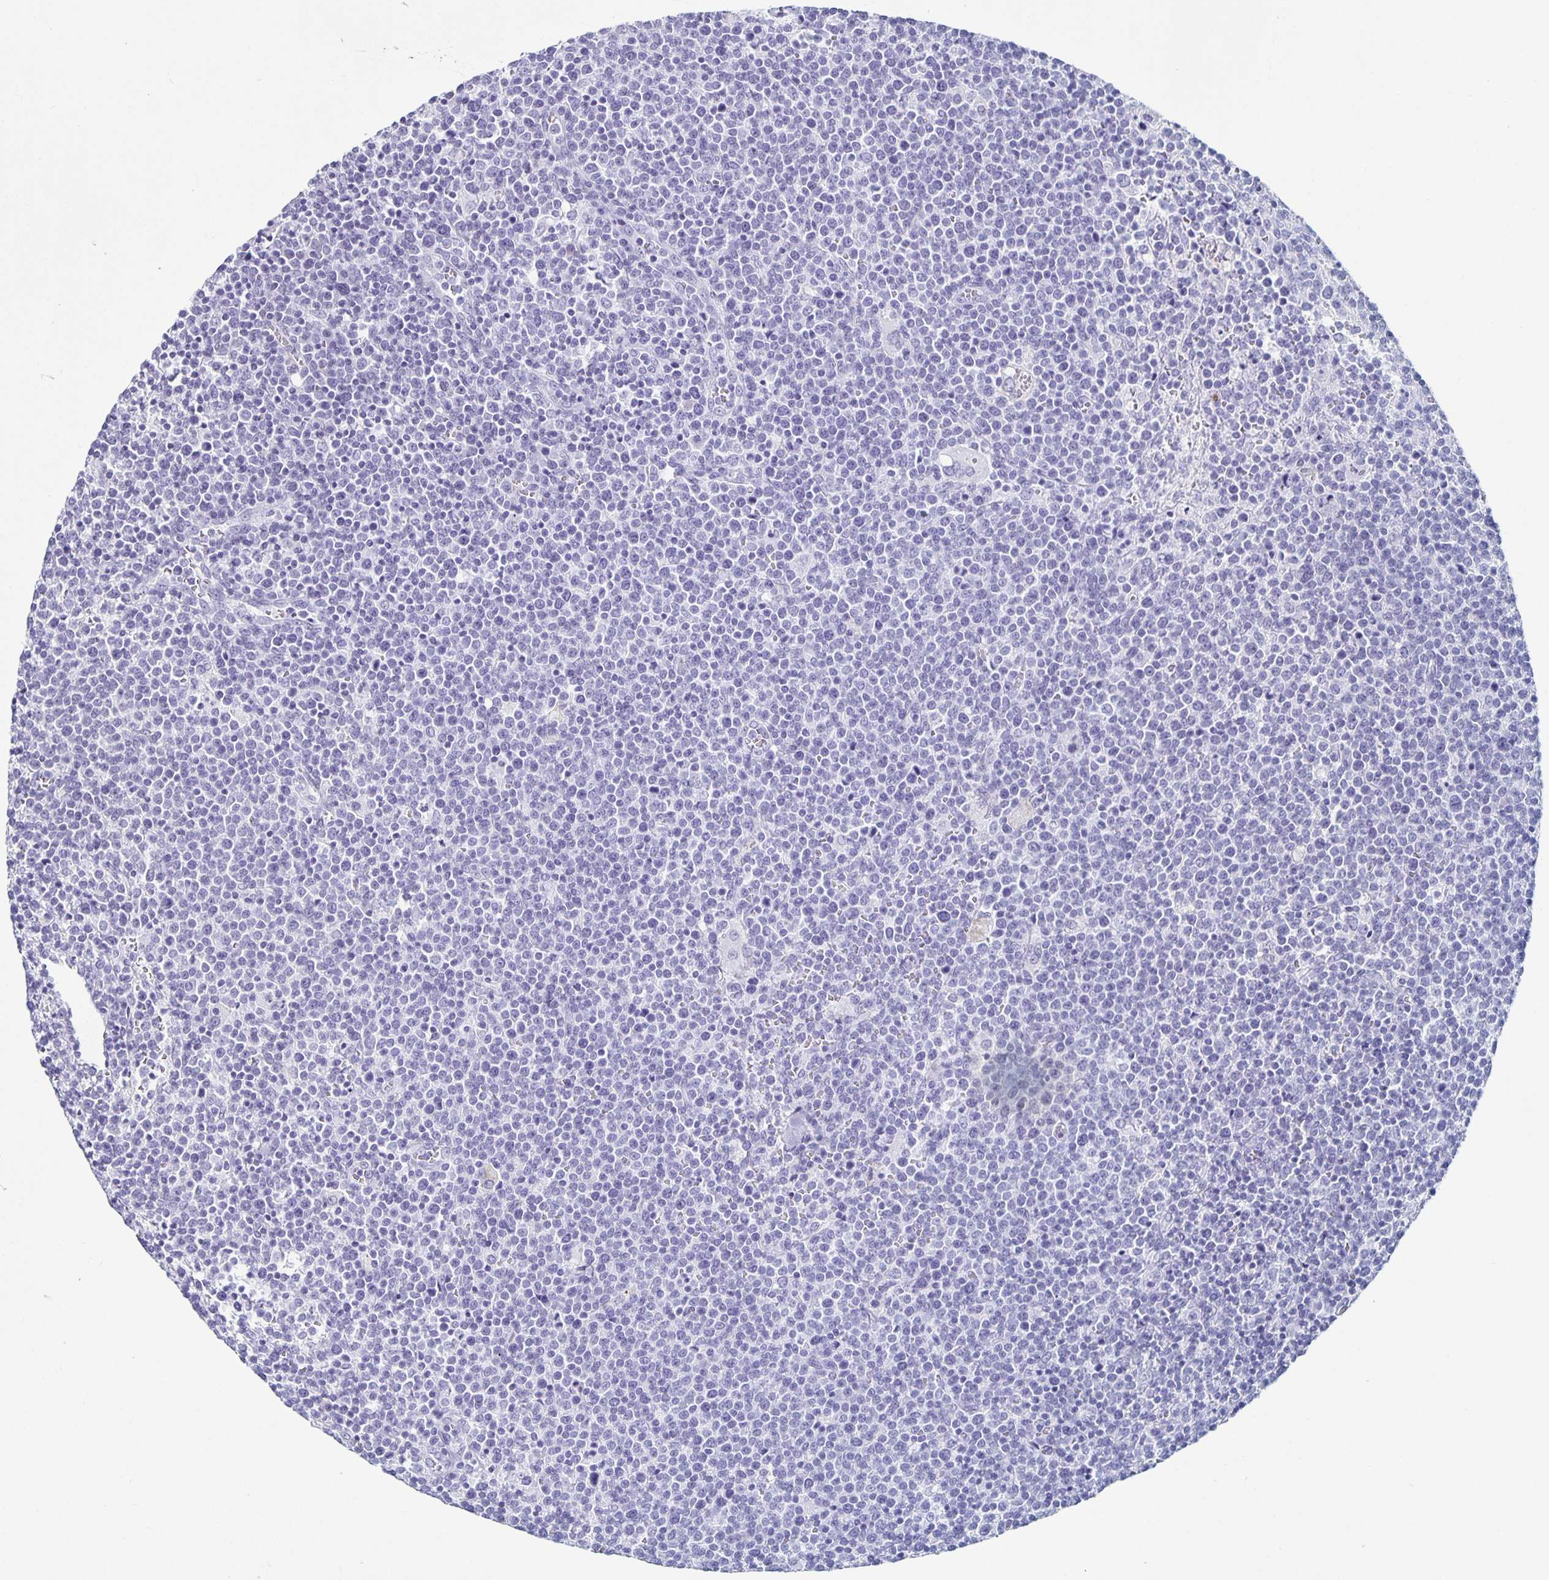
{"staining": {"intensity": "negative", "quantity": "none", "location": "none"}, "tissue": "lymphoma", "cell_type": "Tumor cells", "image_type": "cancer", "snomed": [{"axis": "morphology", "description": "Malignant lymphoma, non-Hodgkin's type, High grade"}, {"axis": "topography", "description": "Lymph node"}], "caption": "This is a photomicrograph of immunohistochemistry staining of high-grade malignant lymphoma, non-Hodgkin's type, which shows no positivity in tumor cells. Nuclei are stained in blue.", "gene": "TPPP", "patient": {"sex": "male", "age": 61}}